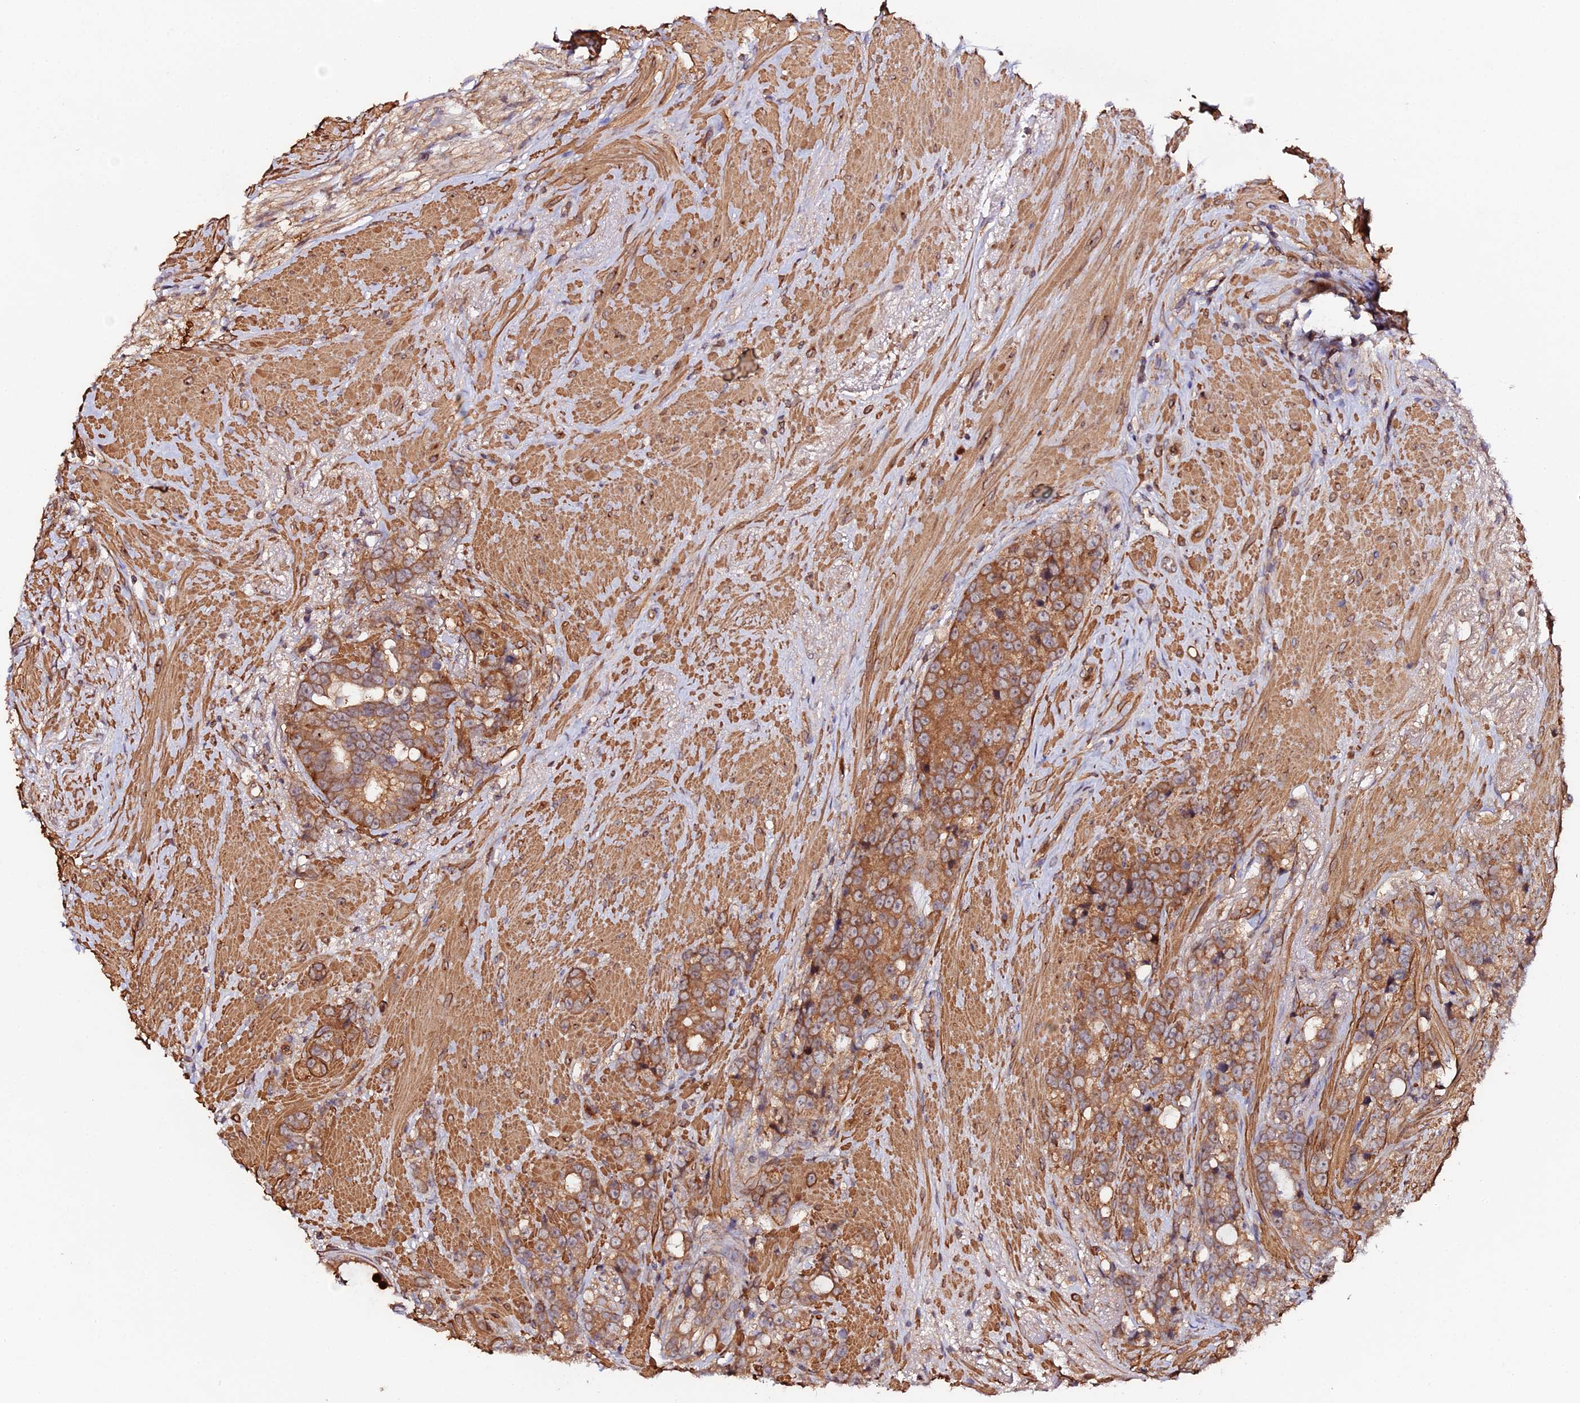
{"staining": {"intensity": "strong", "quantity": ">75%", "location": "cytoplasmic/membranous"}, "tissue": "prostate cancer", "cell_type": "Tumor cells", "image_type": "cancer", "snomed": [{"axis": "morphology", "description": "Adenocarcinoma, High grade"}, {"axis": "topography", "description": "Prostate"}], "caption": "Prostate adenocarcinoma (high-grade) stained for a protein (brown) exhibits strong cytoplasmic/membranous positive positivity in approximately >75% of tumor cells.", "gene": "TRIM26", "patient": {"sex": "male", "age": 74}}